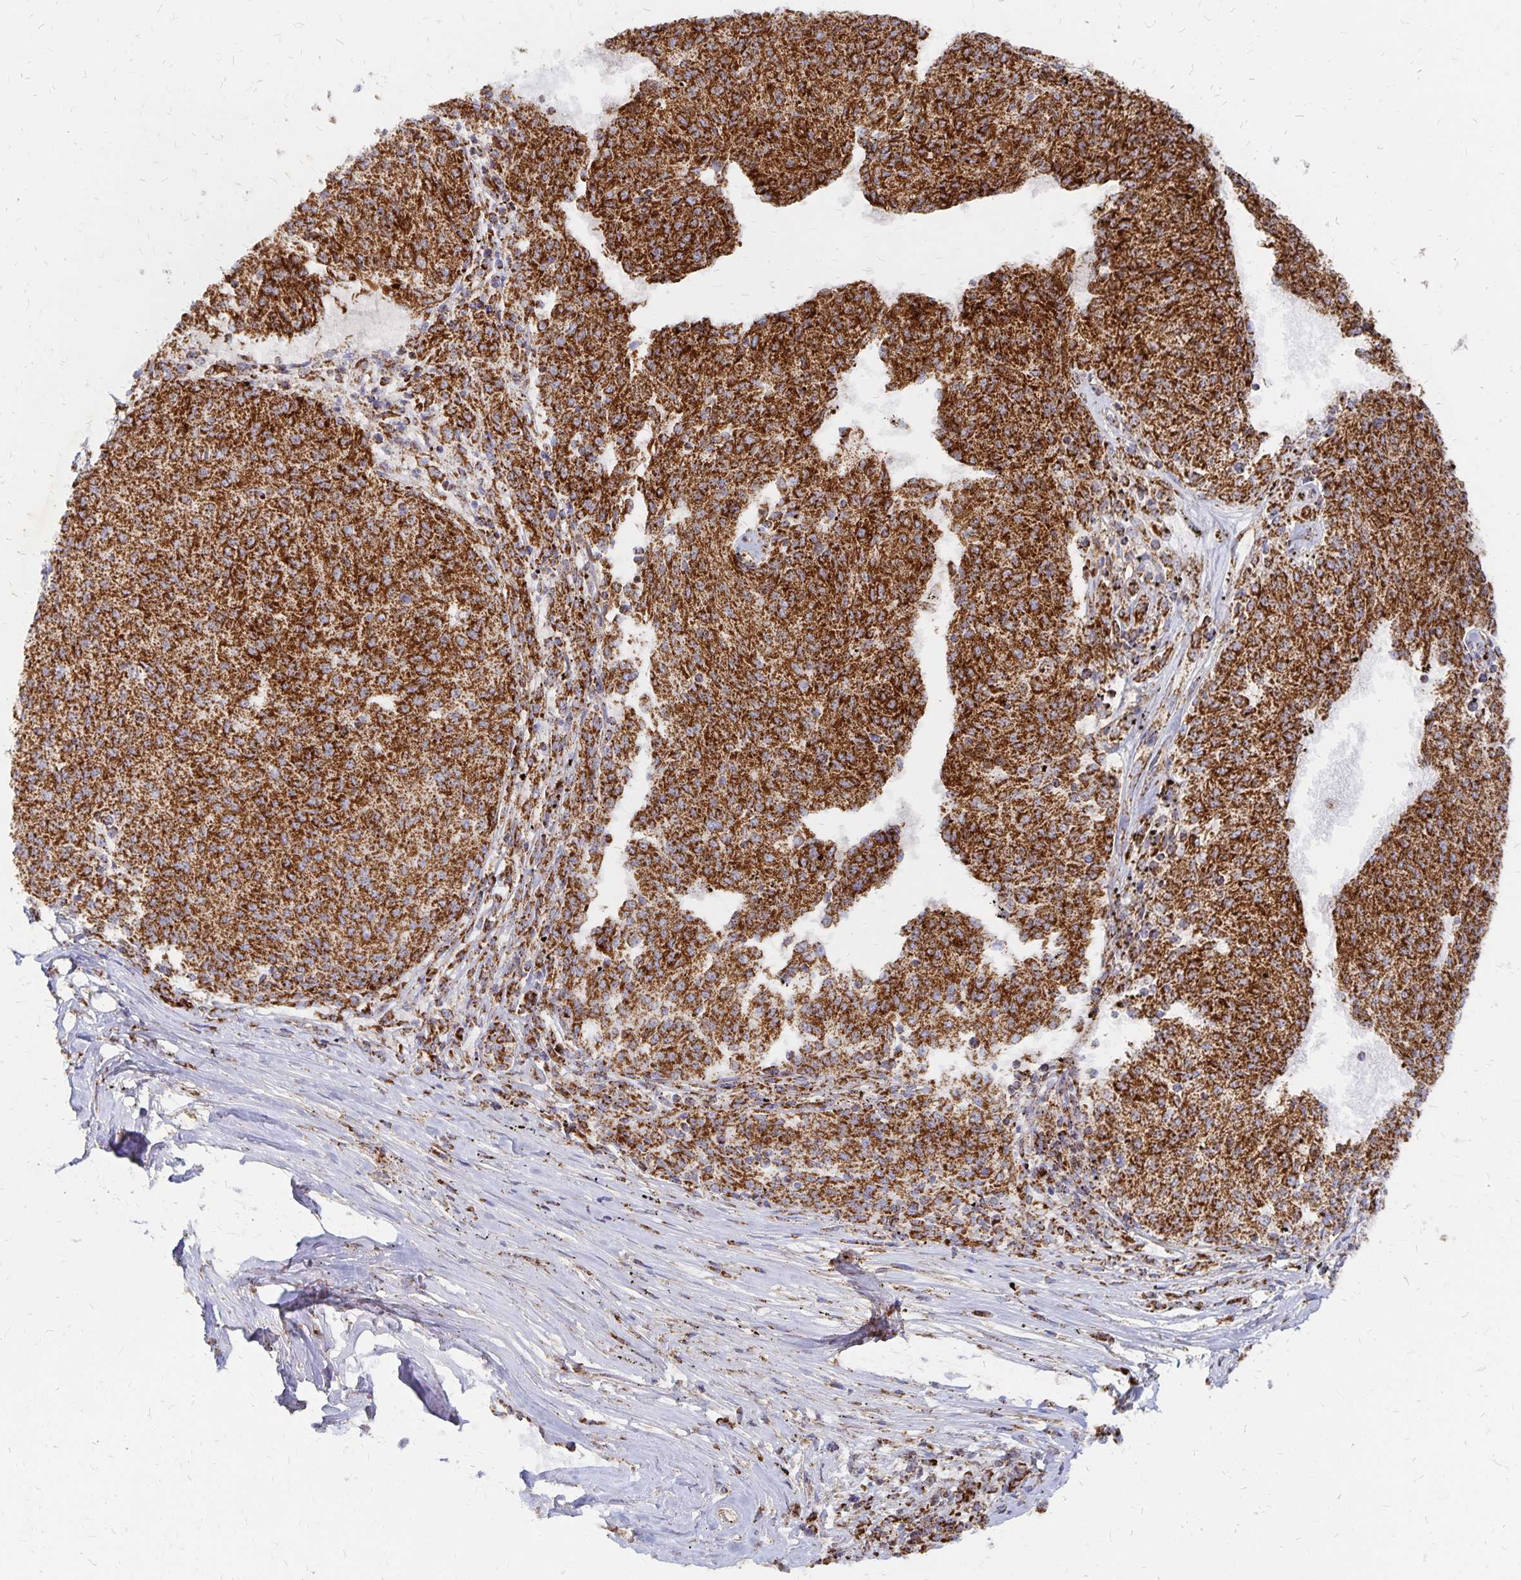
{"staining": {"intensity": "strong", "quantity": ">75%", "location": "cytoplasmic/membranous"}, "tissue": "melanoma", "cell_type": "Tumor cells", "image_type": "cancer", "snomed": [{"axis": "morphology", "description": "Malignant melanoma, NOS"}, {"axis": "topography", "description": "Skin"}], "caption": "High-power microscopy captured an IHC micrograph of malignant melanoma, revealing strong cytoplasmic/membranous expression in about >75% of tumor cells.", "gene": "STOML2", "patient": {"sex": "female", "age": 72}}